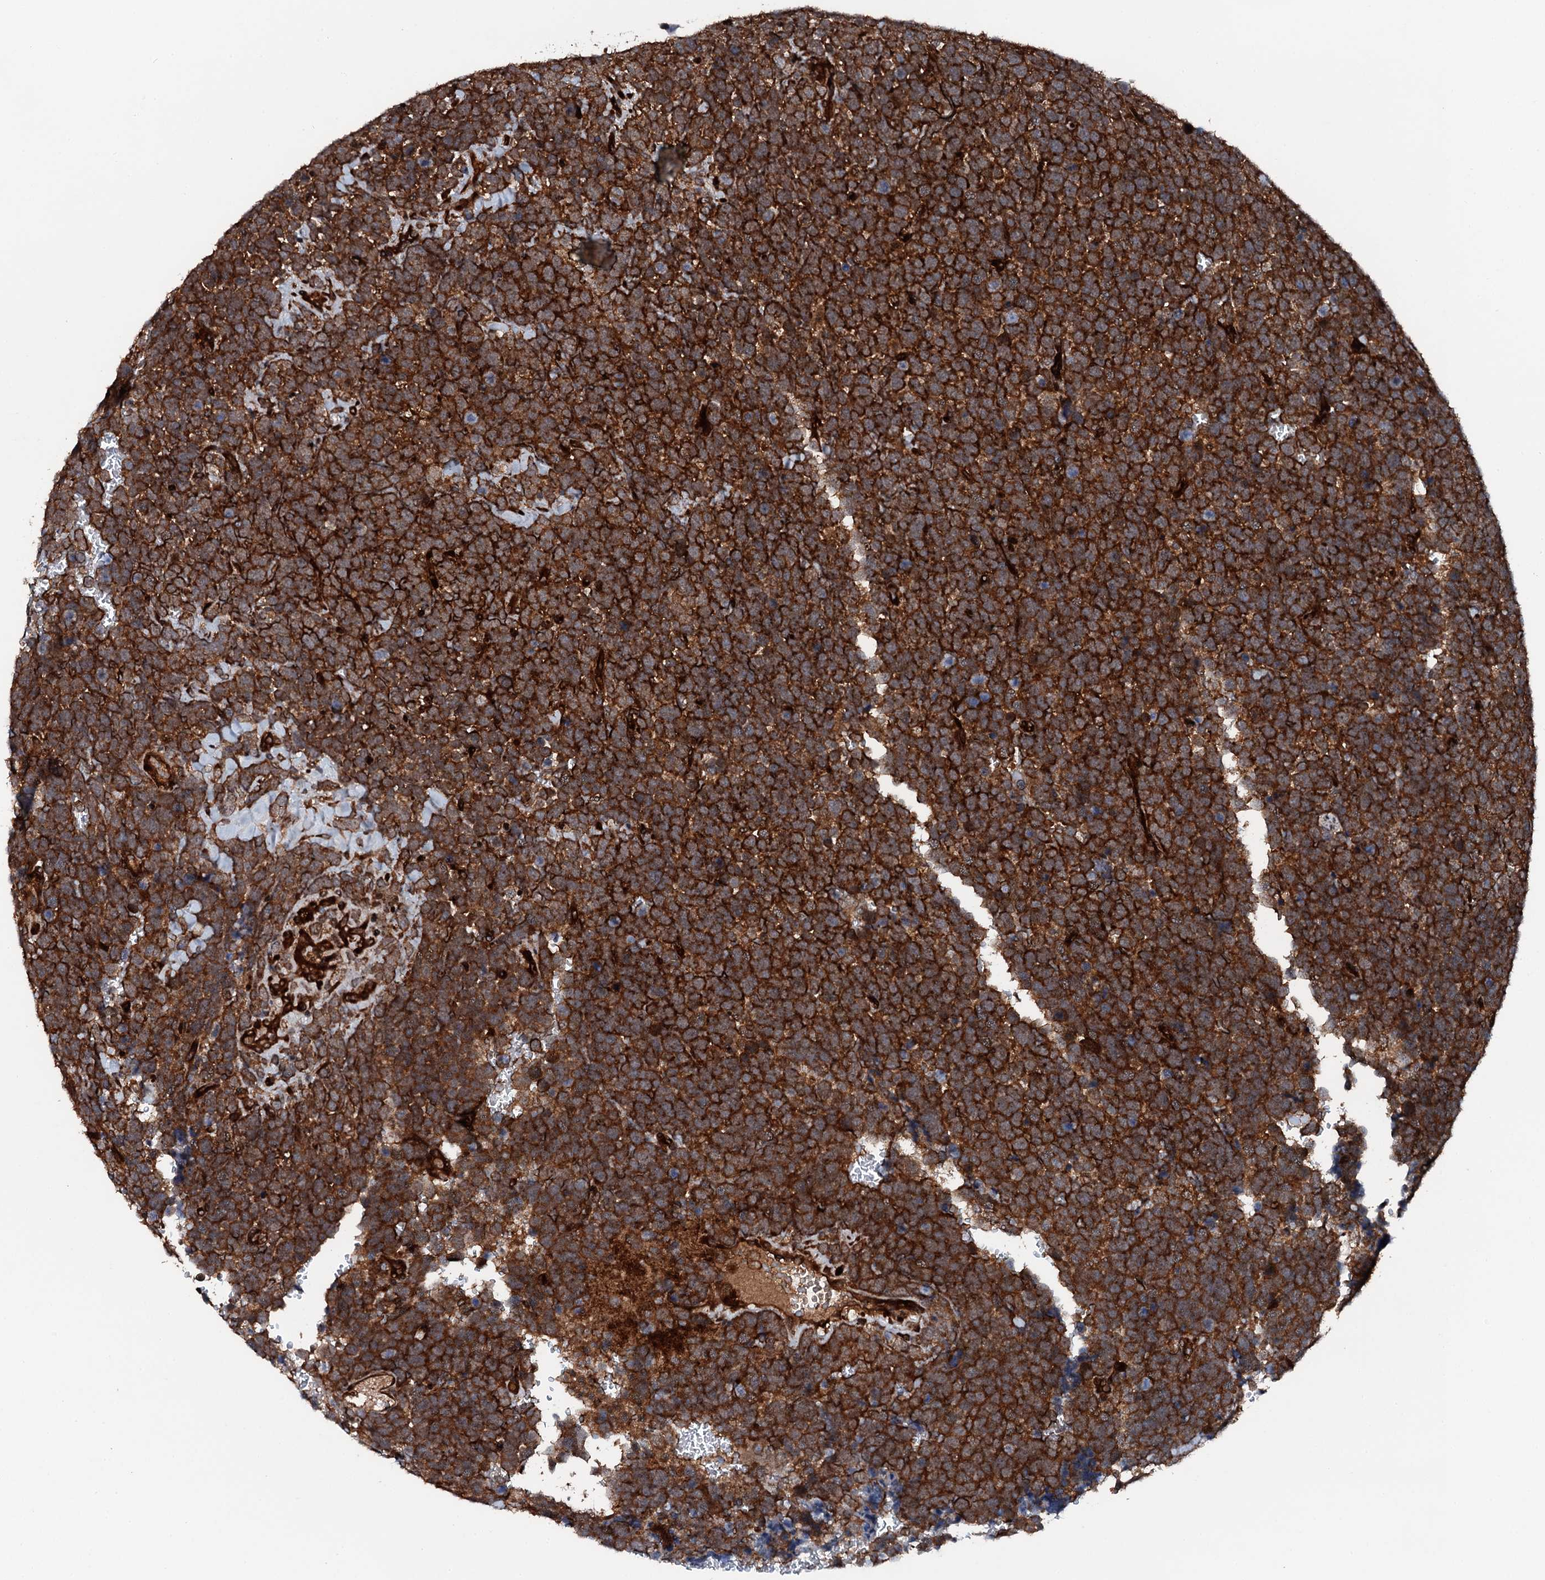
{"staining": {"intensity": "strong", "quantity": ">75%", "location": "cytoplasmic/membranous"}, "tissue": "urothelial cancer", "cell_type": "Tumor cells", "image_type": "cancer", "snomed": [{"axis": "morphology", "description": "Urothelial carcinoma, High grade"}, {"axis": "topography", "description": "Urinary bladder"}], "caption": "Immunohistochemical staining of high-grade urothelial carcinoma demonstrates high levels of strong cytoplasmic/membranous expression in approximately >75% of tumor cells.", "gene": "FLYWCH1", "patient": {"sex": "female", "age": 82}}